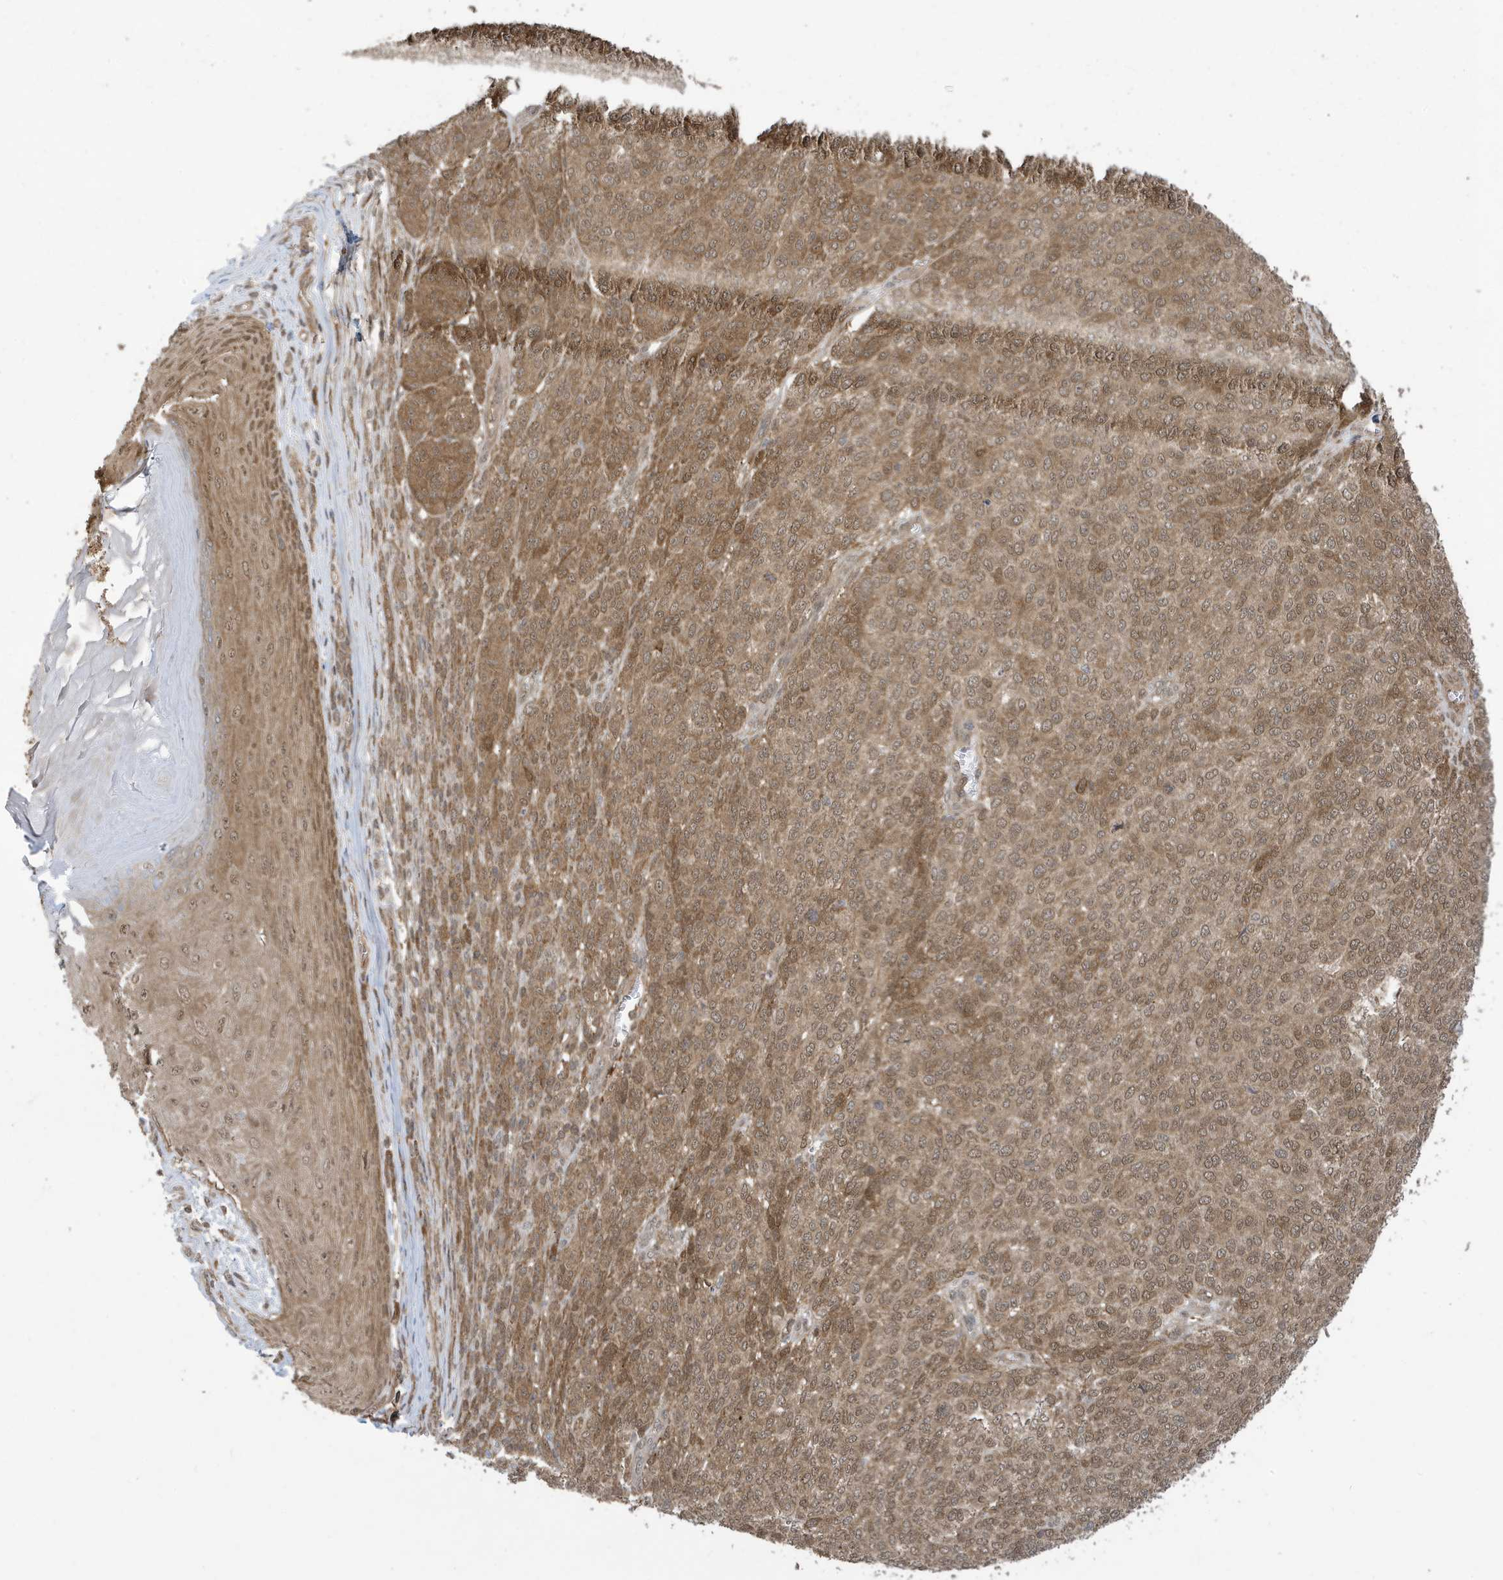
{"staining": {"intensity": "moderate", "quantity": ">75%", "location": "cytoplasmic/membranous"}, "tissue": "melanoma", "cell_type": "Tumor cells", "image_type": "cancer", "snomed": [{"axis": "morphology", "description": "Malignant melanoma, NOS"}, {"axis": "topography", "description": "Skin"}], "caption": "Immunohistochemical staining of human melanoma exhibits moderate cytoplasmic/membranous protein positivity in approximately >75% of tumor cells.", "gene": "UBQLN1", "patient": {"sex": "male", "age": 49}}